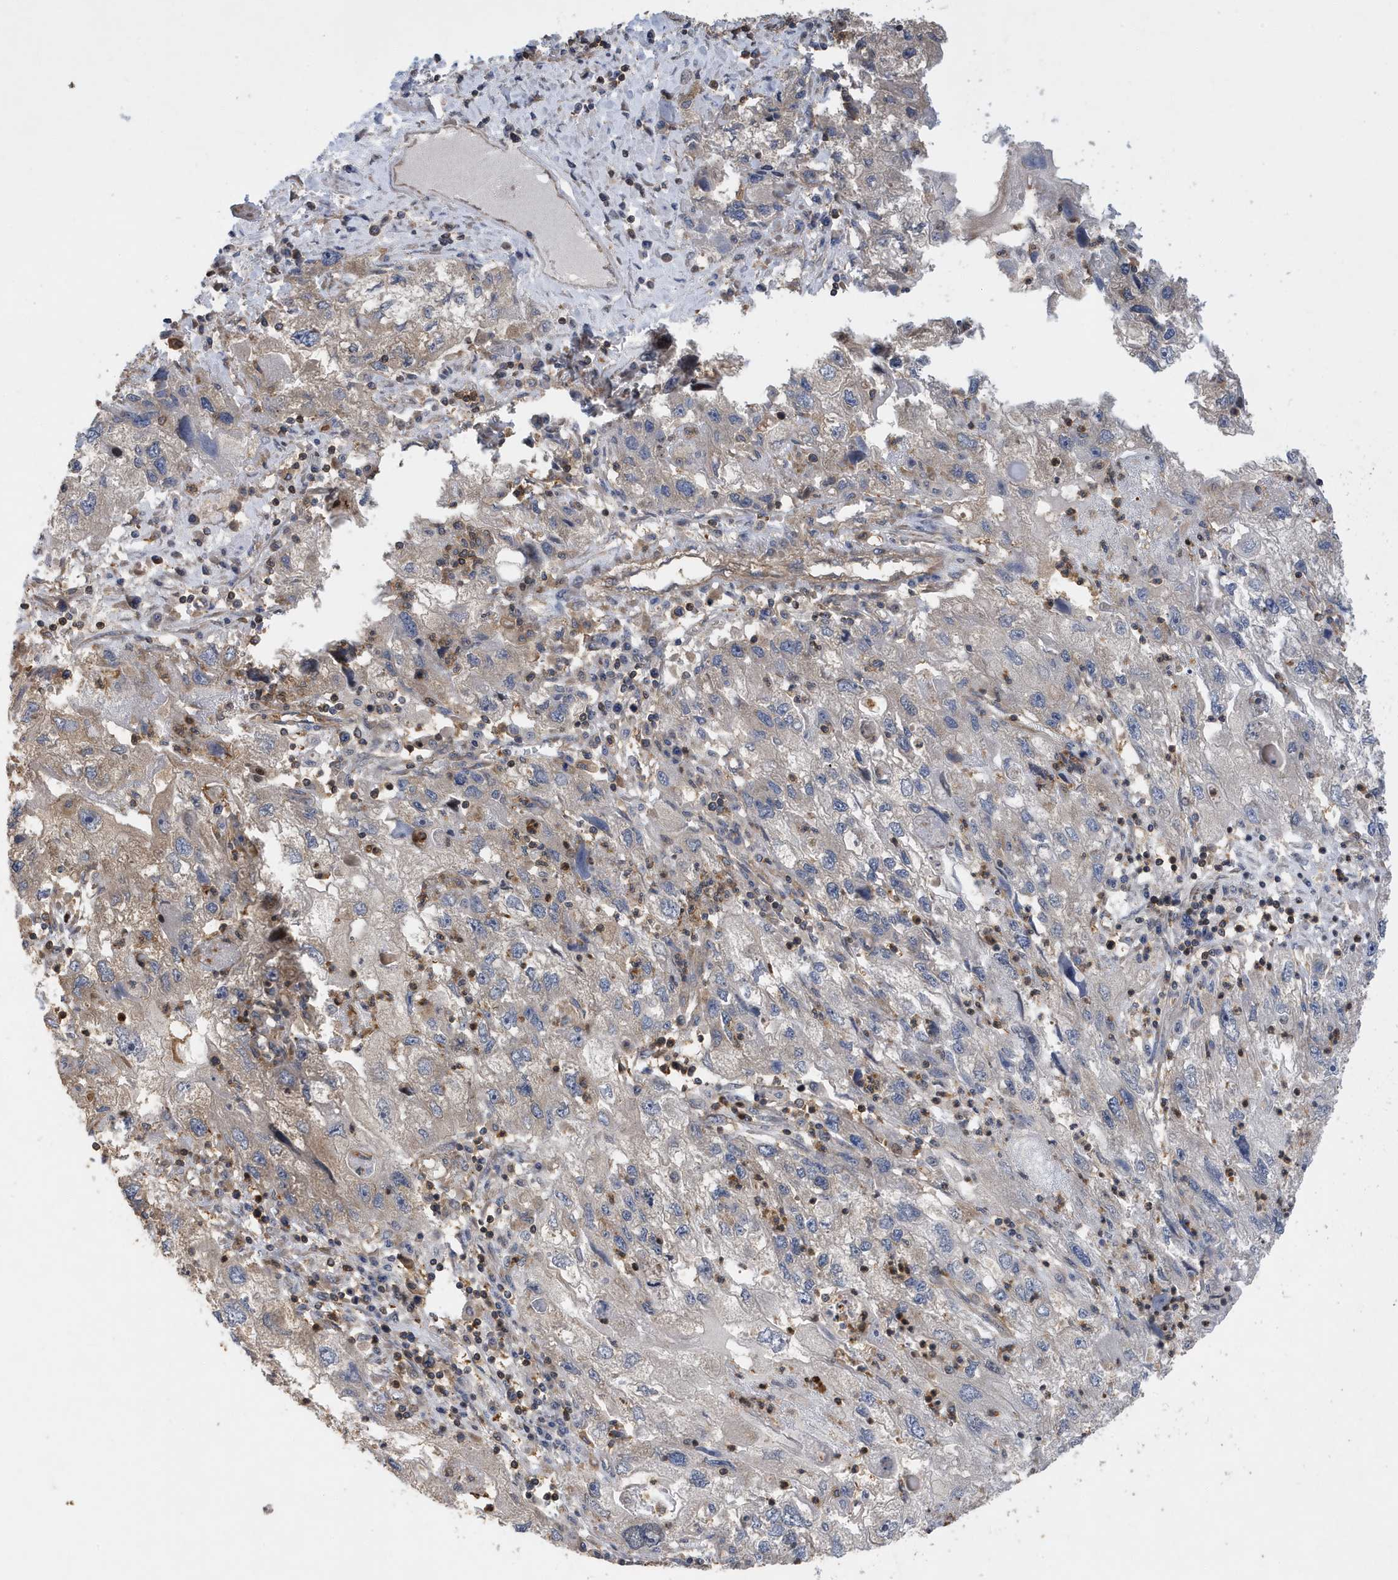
{"staining": {"intensity": "weak", "quantity": "<25%", "location": "cytoplasmic/membranous"}, "tissue": "endometrial cancer", "cell_type": "Tumor cells", "image_type": "cancer", "snomed": [{"axis": "morphology", "description": "Adenocarcinoma, NOS"}, {"axis": "topography", "description": "Endometrium"}], "caption": "Immunohistochemistry histopathology image of neoplastic tissue: adenocarcinoma (endometrial) stained with DAB (3,3'-diaminobenzidine) reveals no significant protein staining in tumor cells.", "gene": "LAPTM4A", "patient": {"sex": "female", "age": 49}}